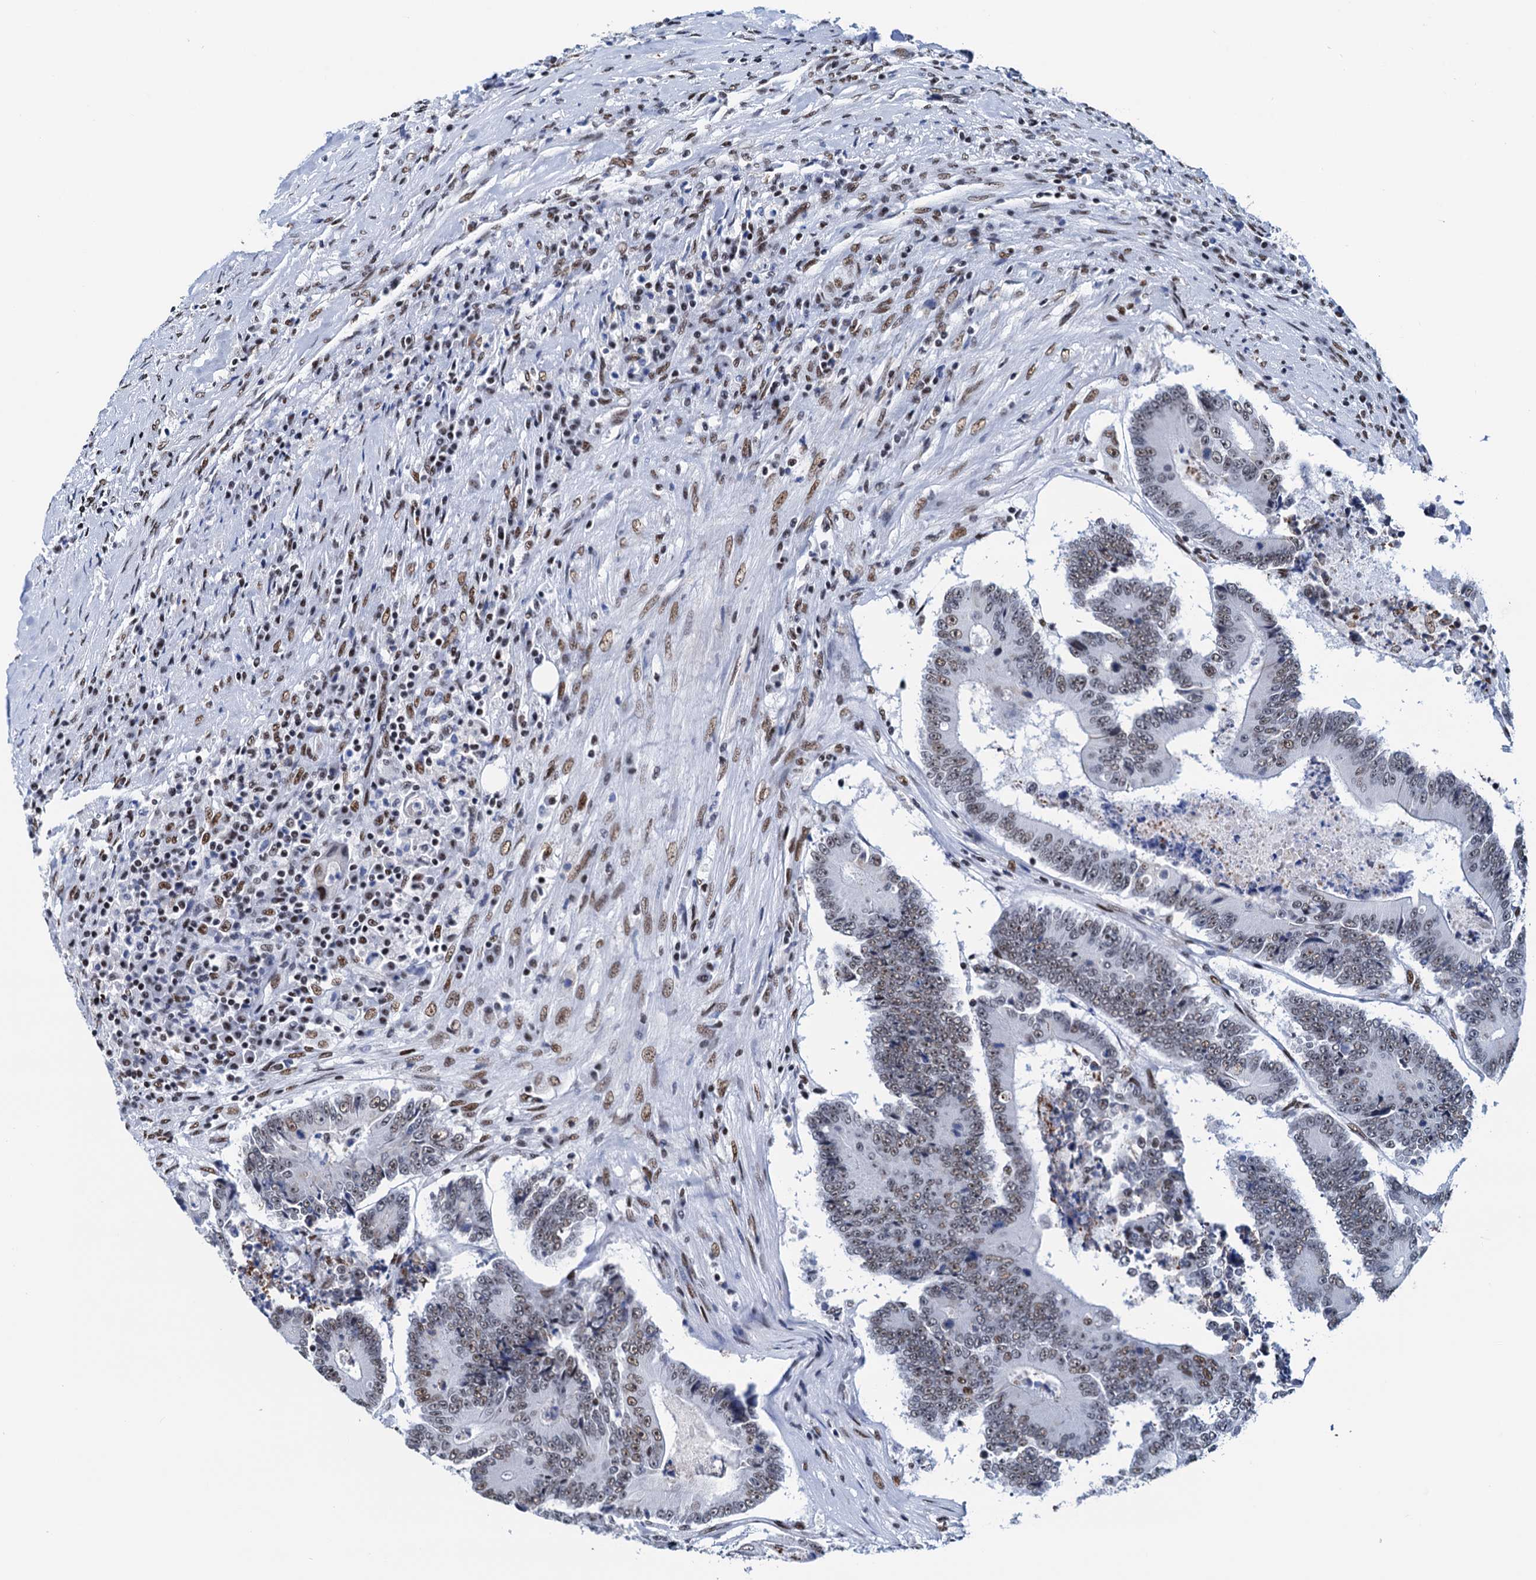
{"staining": {"intensity": "weak", "quantity": "25%-75%", "location": "nuclear"}, "tissue": "colorectal cancer", "cell_type": "Tumor cells", "image_type": "cancer", "snomed": [{"axis": "morphology", "description": "Adenocarcinoma, NOS"}, {"axis": "topography", "description": "Colon"}], "caption": "A photomicrograph of human adenocarcinoma (colorectal) stained for a protein shows weak nuclear brown staining in tumor cells. Using DAB (brown) and hematoxylin (blue) stains, captured at high magnification using brightfield microscopy.", "gene": "SLTM", "patient": {"sex": "male", "age": 83}}